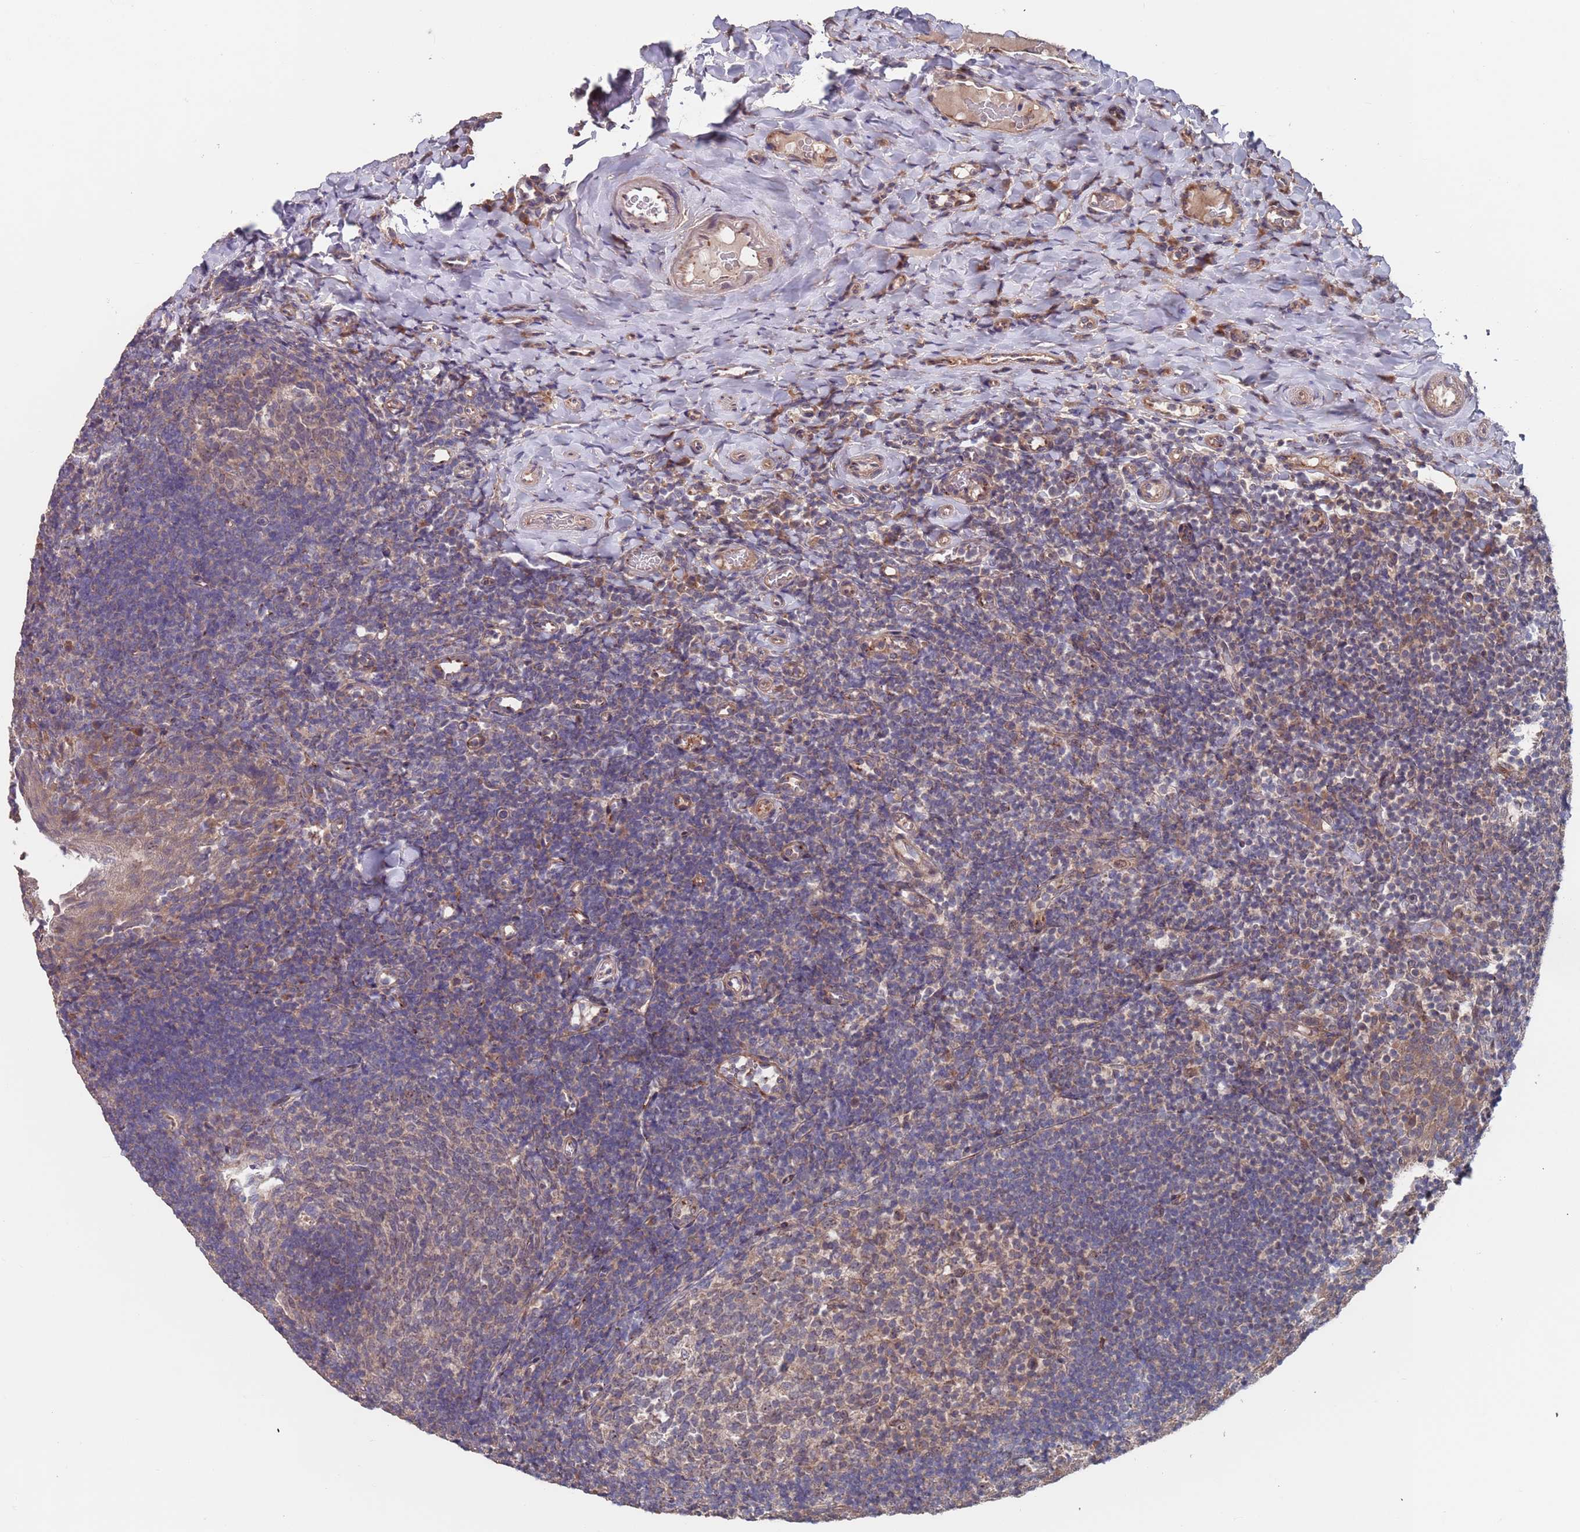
{"staining": {"intensity": "weak", "quantity": ">75%", "location": "cytoplasmic/membranous"}, "tissue": "tonsil", "cell_type": "Germinal center cells", "image_type": "normal", "snomed": [{"axis": "morphology", "description": "Normal tissue, NOS"}, {"axis": "topography", "description": "Tonsil"}], "caption": "Immunohistochemical staining of normal human tonsil exhibits >75% levels of weak cytoplasmic/membranous protein positivity in approximately >75% of germinal center cells. (Brightfield microscopy of DAB IHC at high magnification).", "gene": "UNC45A", "patient": {"sex": "female", "age": 10}}